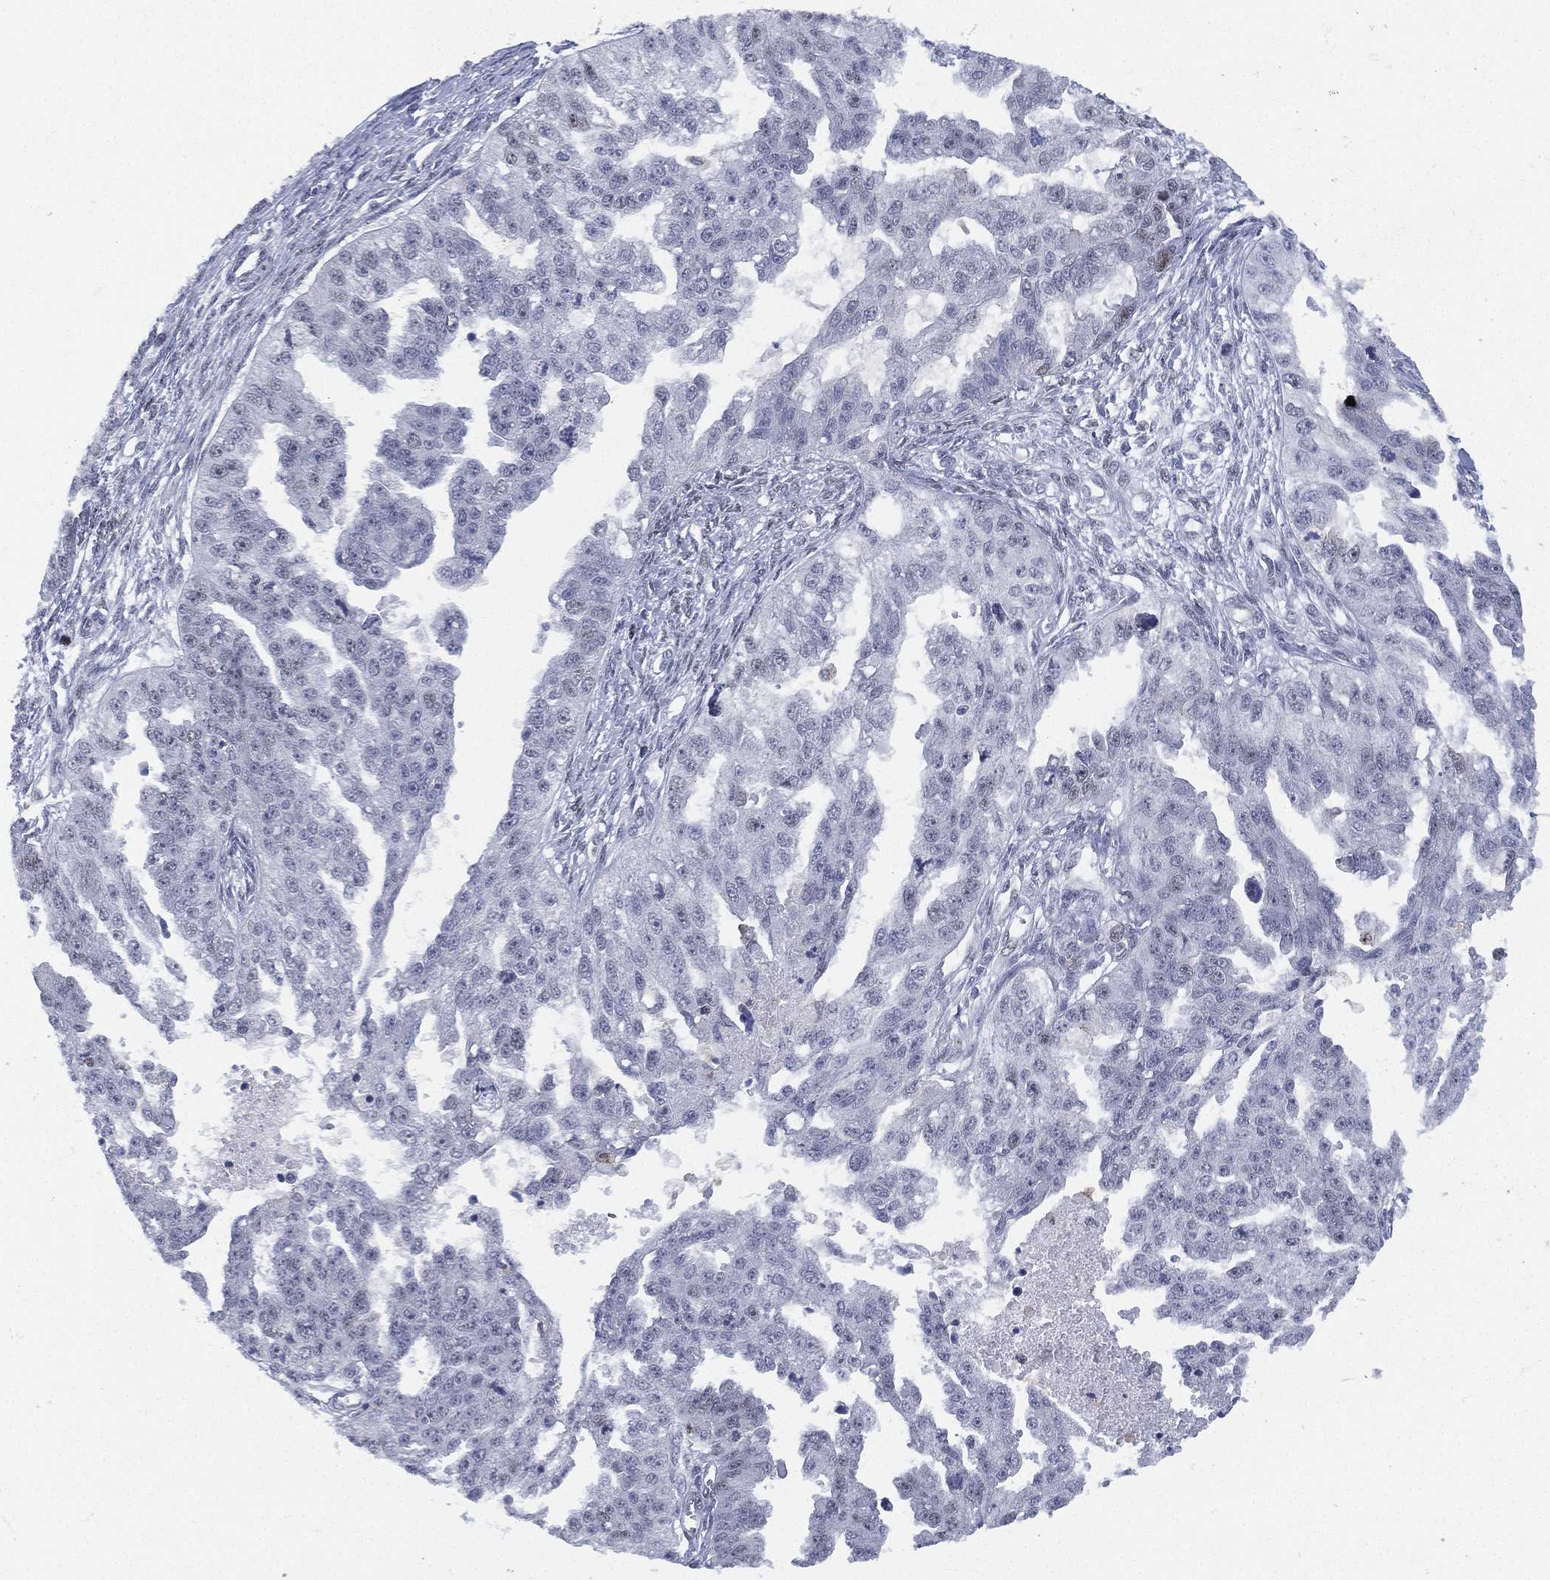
{"staining": {"intensity": "negative", "quantity": "none", "location": "none"}, "tissue": "ovarian cancer", "cell_type": "Tumor cells", "image_type": "cancer", "snomed": [{"axis": "morphology", "description": "Cystadenocarcinoma, serous, NOS"}, {"axis": "topography", "description": "Ovary"}], "caption": "An immunohistochemistry micrograph of ovarian cancer is shown. There is no staining in tumor cells of ovarian cancer. (DAB (3,3'-diaminobenzidine) immunohistochemistry (IHC) visualized using brightfield microscopy, high magnification).", "gene": "ZNF711", "patient": {"sex": "female", "age": 58}}